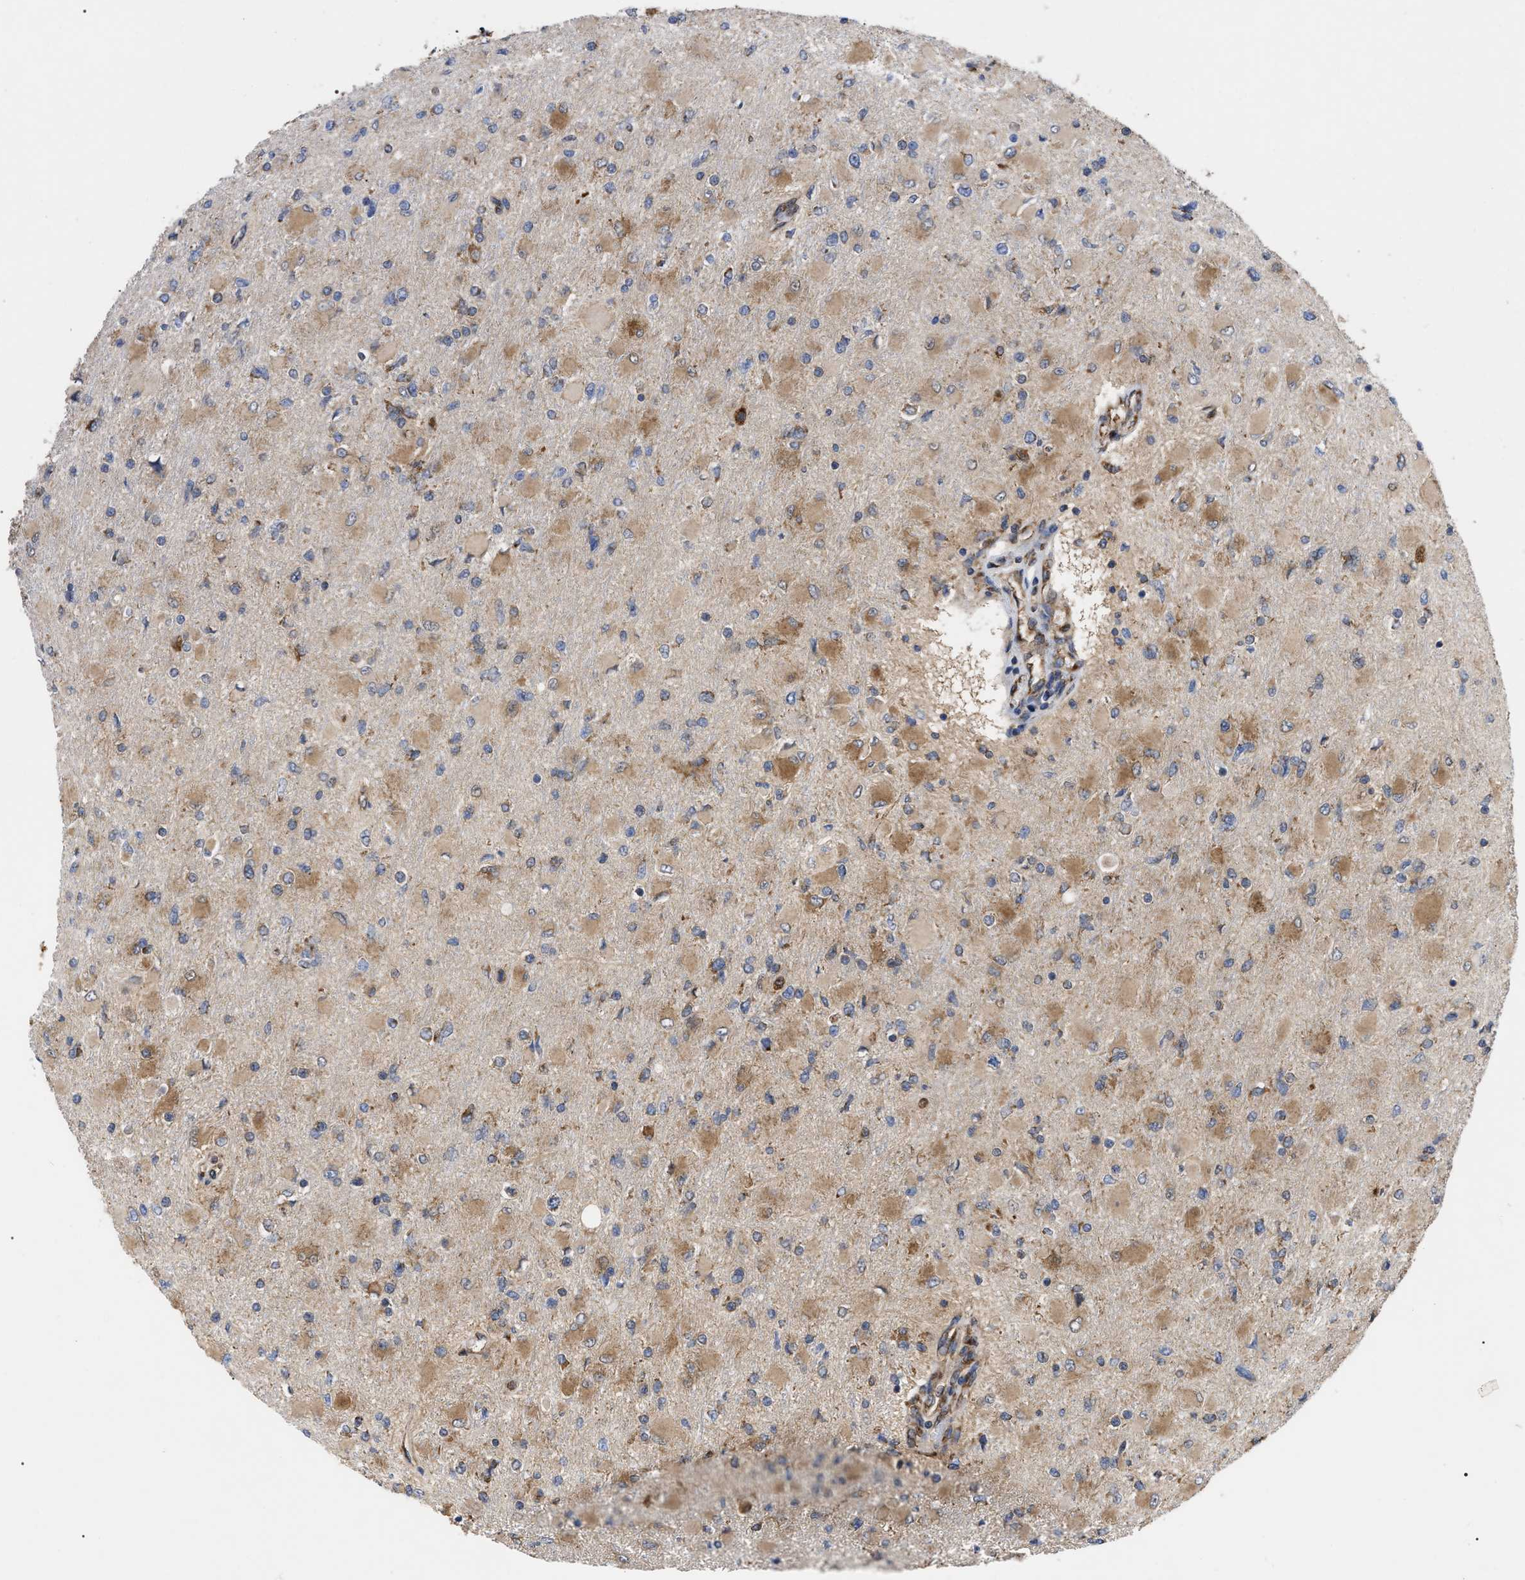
{"staining": {"intensity": "moderate", "quantity": "25%-75%", "location": "cytoplasmic/membranous"}, "tissue": "glioma", "cell_type": "Tumor cells", "image_type": "cancer", "snomed": [{"axis": "morphology", "description": "Glioma, malignant, High grade"}, {"axis": "topography", "description": "Cerebral cortex"}], "caption": "Immunohistochemical staining of human glioma shows moderate cytoplasmic/membranous protein staining in about 25%-75% of tumor cells. (Stains: DAB (3,3'-diaminobenzidine) in brown, nuclei in blue, Microscopy: brightfield microscopy at high magnification).", "gene": "FAM120A", "patient": {"sex": "female", "age": 36}}